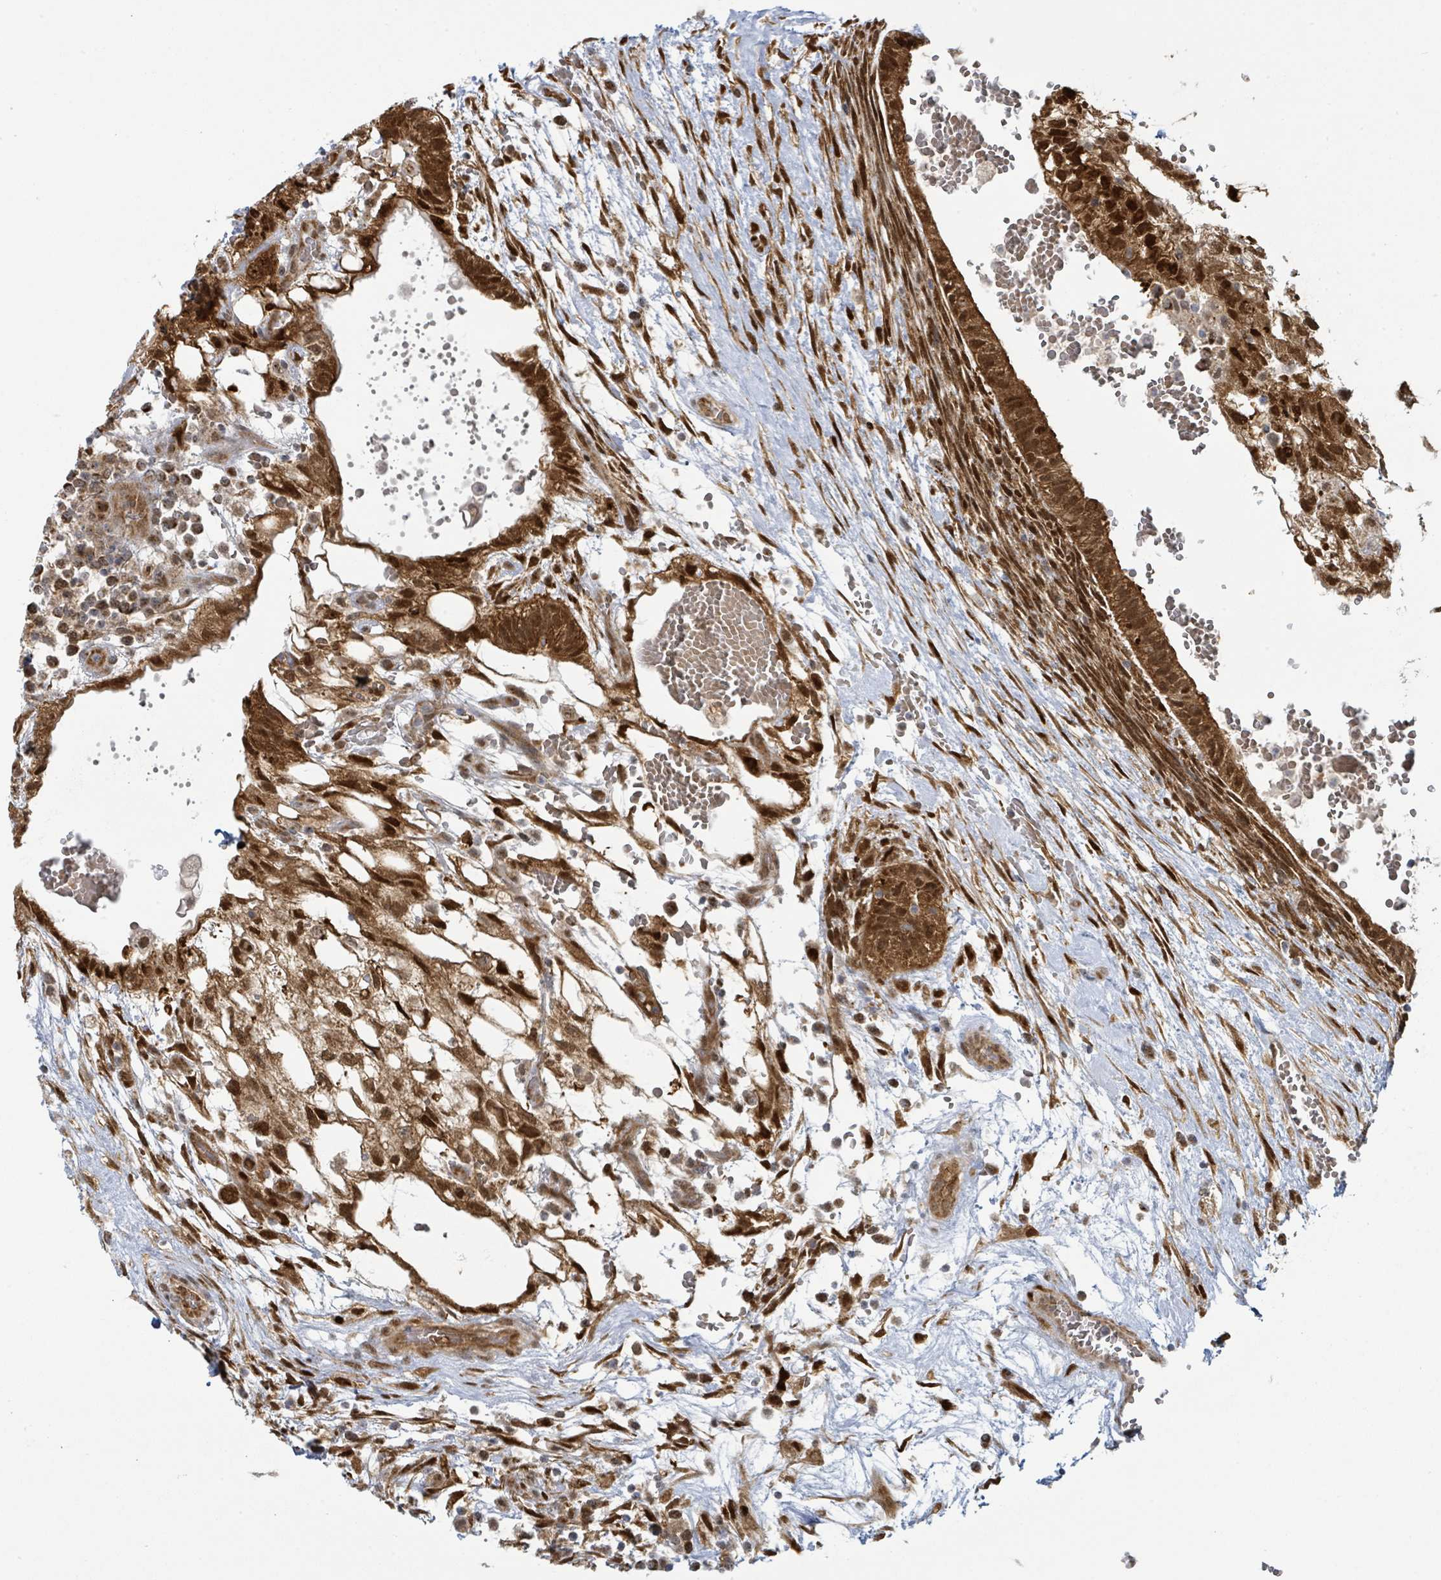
{"staining": {"intensity": "strong", "quantity": ">75%", "location": "cytoplasmic/membranous,nuclear"}, "tissue": "testis cancer", "cell_type": "Tumor cells", "image_type": "cancer", "snomed": [{"axis": "morphology", "description": "Normal tissue, NOS"}, {"axis": "morphology", "description": "Carcinoma, Embryonal, NOS"}, {"axis": "topography", "description": "Testis"}], "caption": "Immunohistochemistry micrograph of neoplastic tissue: testis cancer stained using IHC shows high levels of strong protein expression localized specifically in the cytoplasmic/membranous and nuclear of tumor cells, appearing as a cytoplasmic/membranous and nuclear brown color.", "gene": "PSMB7", "patient": {"sex": "male", "age": 32}}